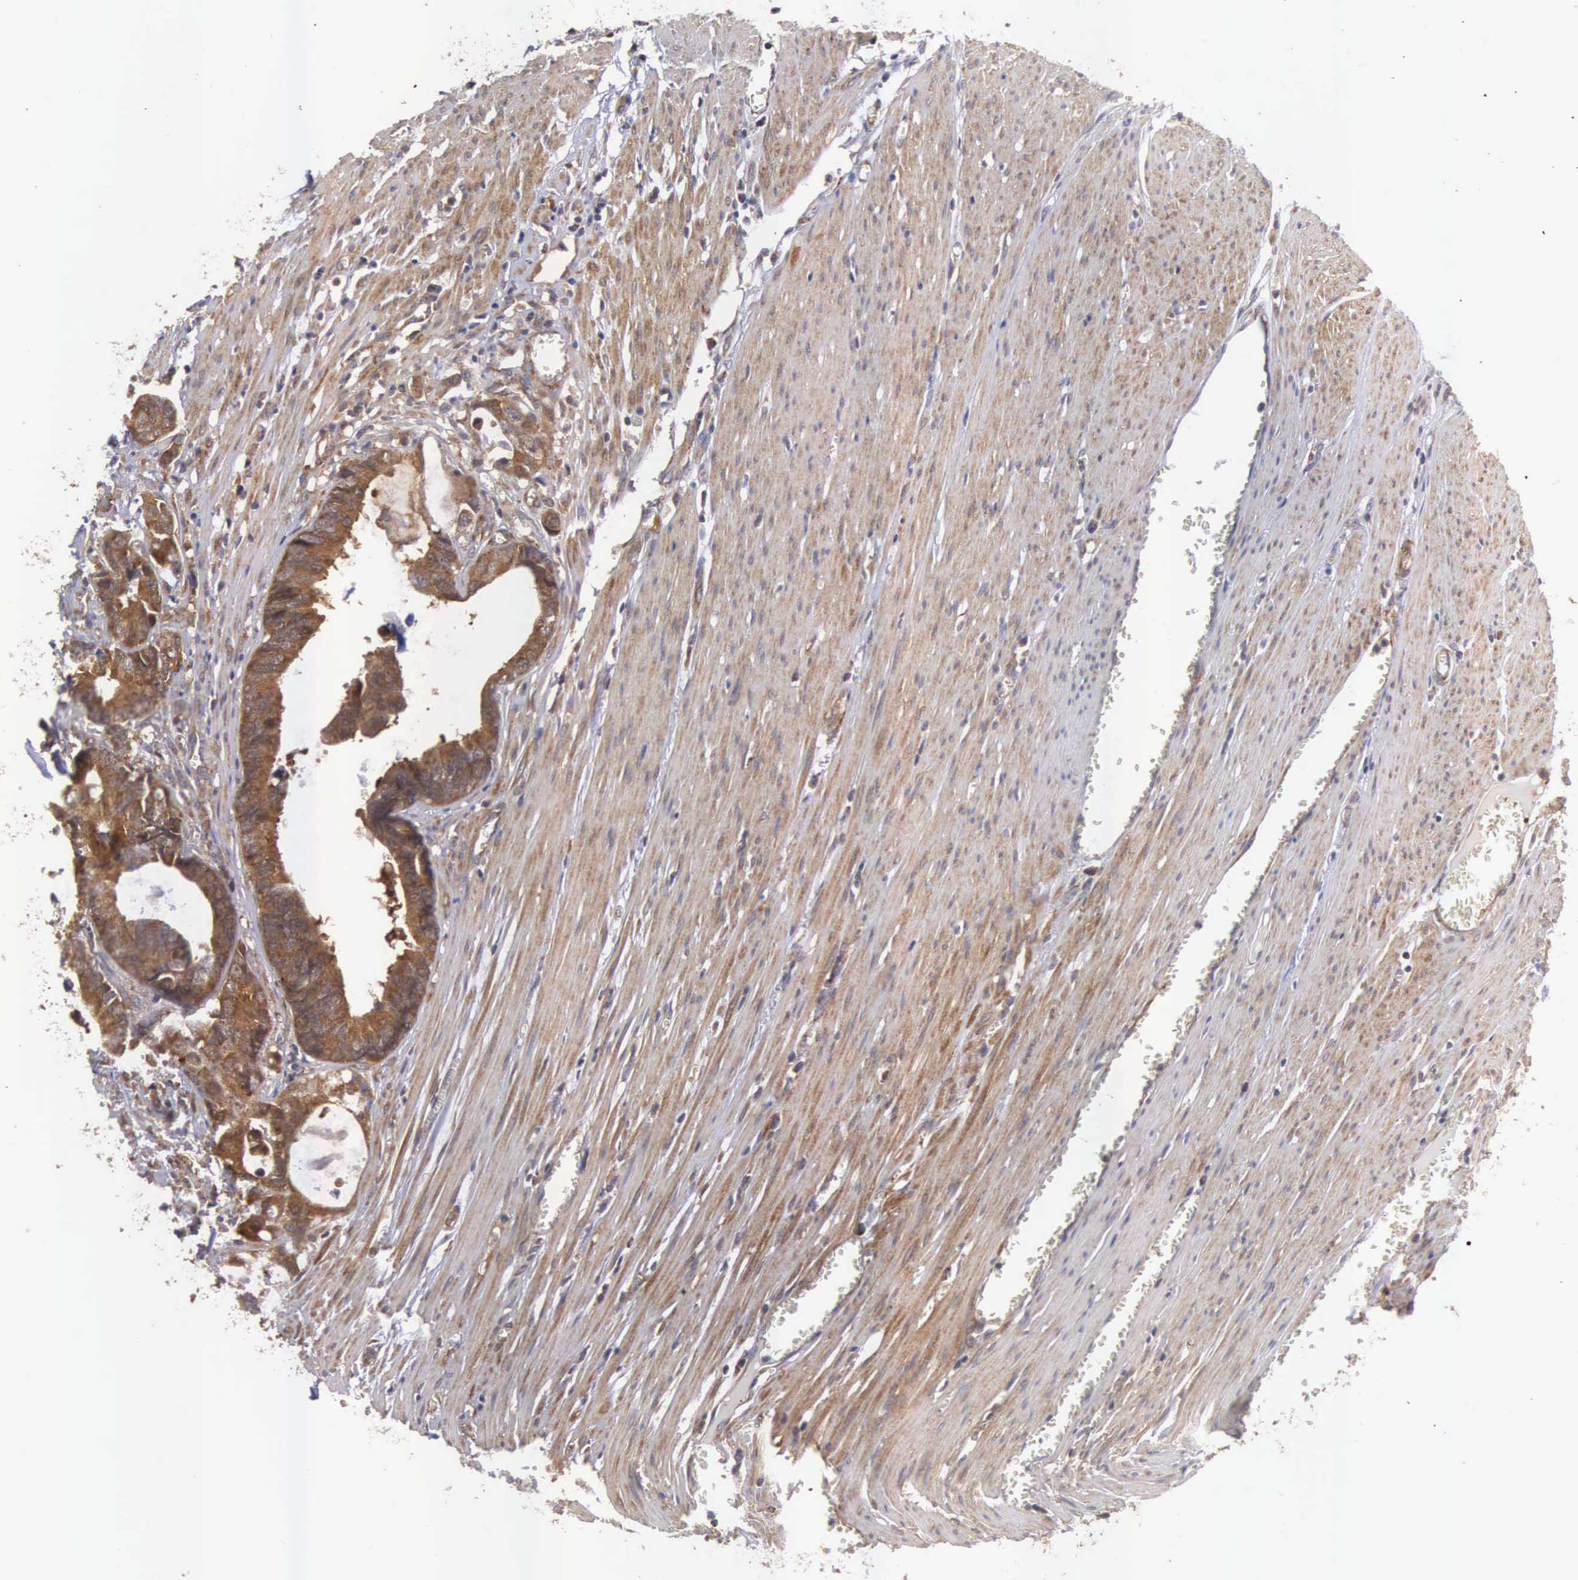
{"staining": {"intensity": "strong", "quantity": ">75%", "location": "cytoplasmic/membranous,nuclear"}, "tissue": "colorectal cancer", "cell_type": "Tumor cells", "image_type": "cancer", "snomed": [{"axis": "morphology", "description": "Adenocarcinoma, NOS"}, {"axis": "topography", "description": "Rectum"}], "caption": "Colorectal cancer tissue exhibits strong cytoplasmic/membranous and nuclear expression in about >75% of tumor cells", "gene": "DHRS1", "patient": {"sex": "female", "age": 98}}